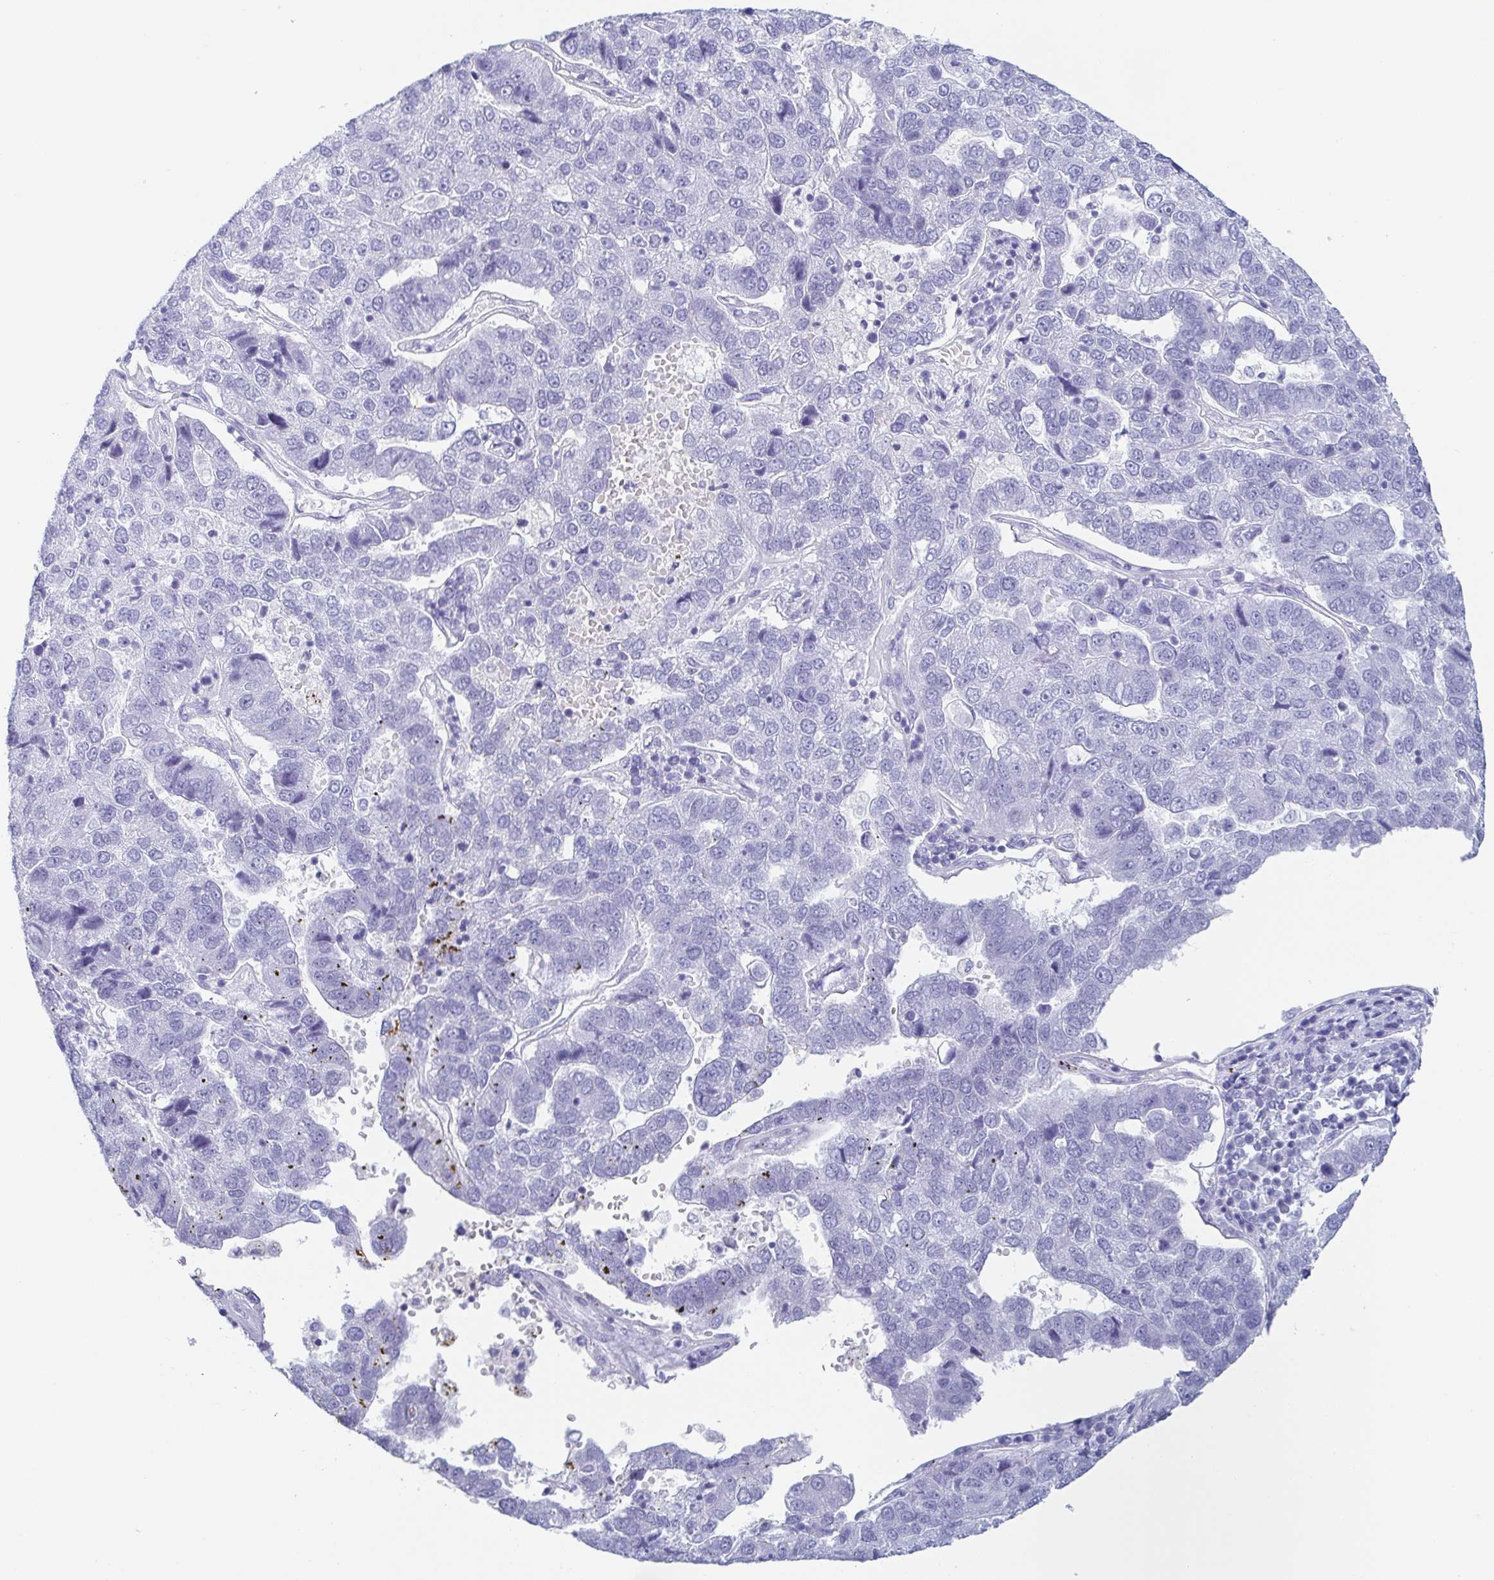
{"staining": {"intensity": "negative", "quantity": "none", "location": "none"}, "tissue": "pancreatic cancer", "cell_type": "Tumor cells", "image_type": "cancer", "snomed": [{"axis": "morphology", "description": "Adenocarcinoma, NOS"}, {"axis": "topography", "description": "Pancreas"}], "caption": "IHC image of neoplastic tissue: human pancreatic cancer stained with DAB (3,3'-diaminobenzidine) demonstrates no significant protein expression in tumor cells.", "gene": "ZG16B", "patient": {"sex": "female", "age": 61}}